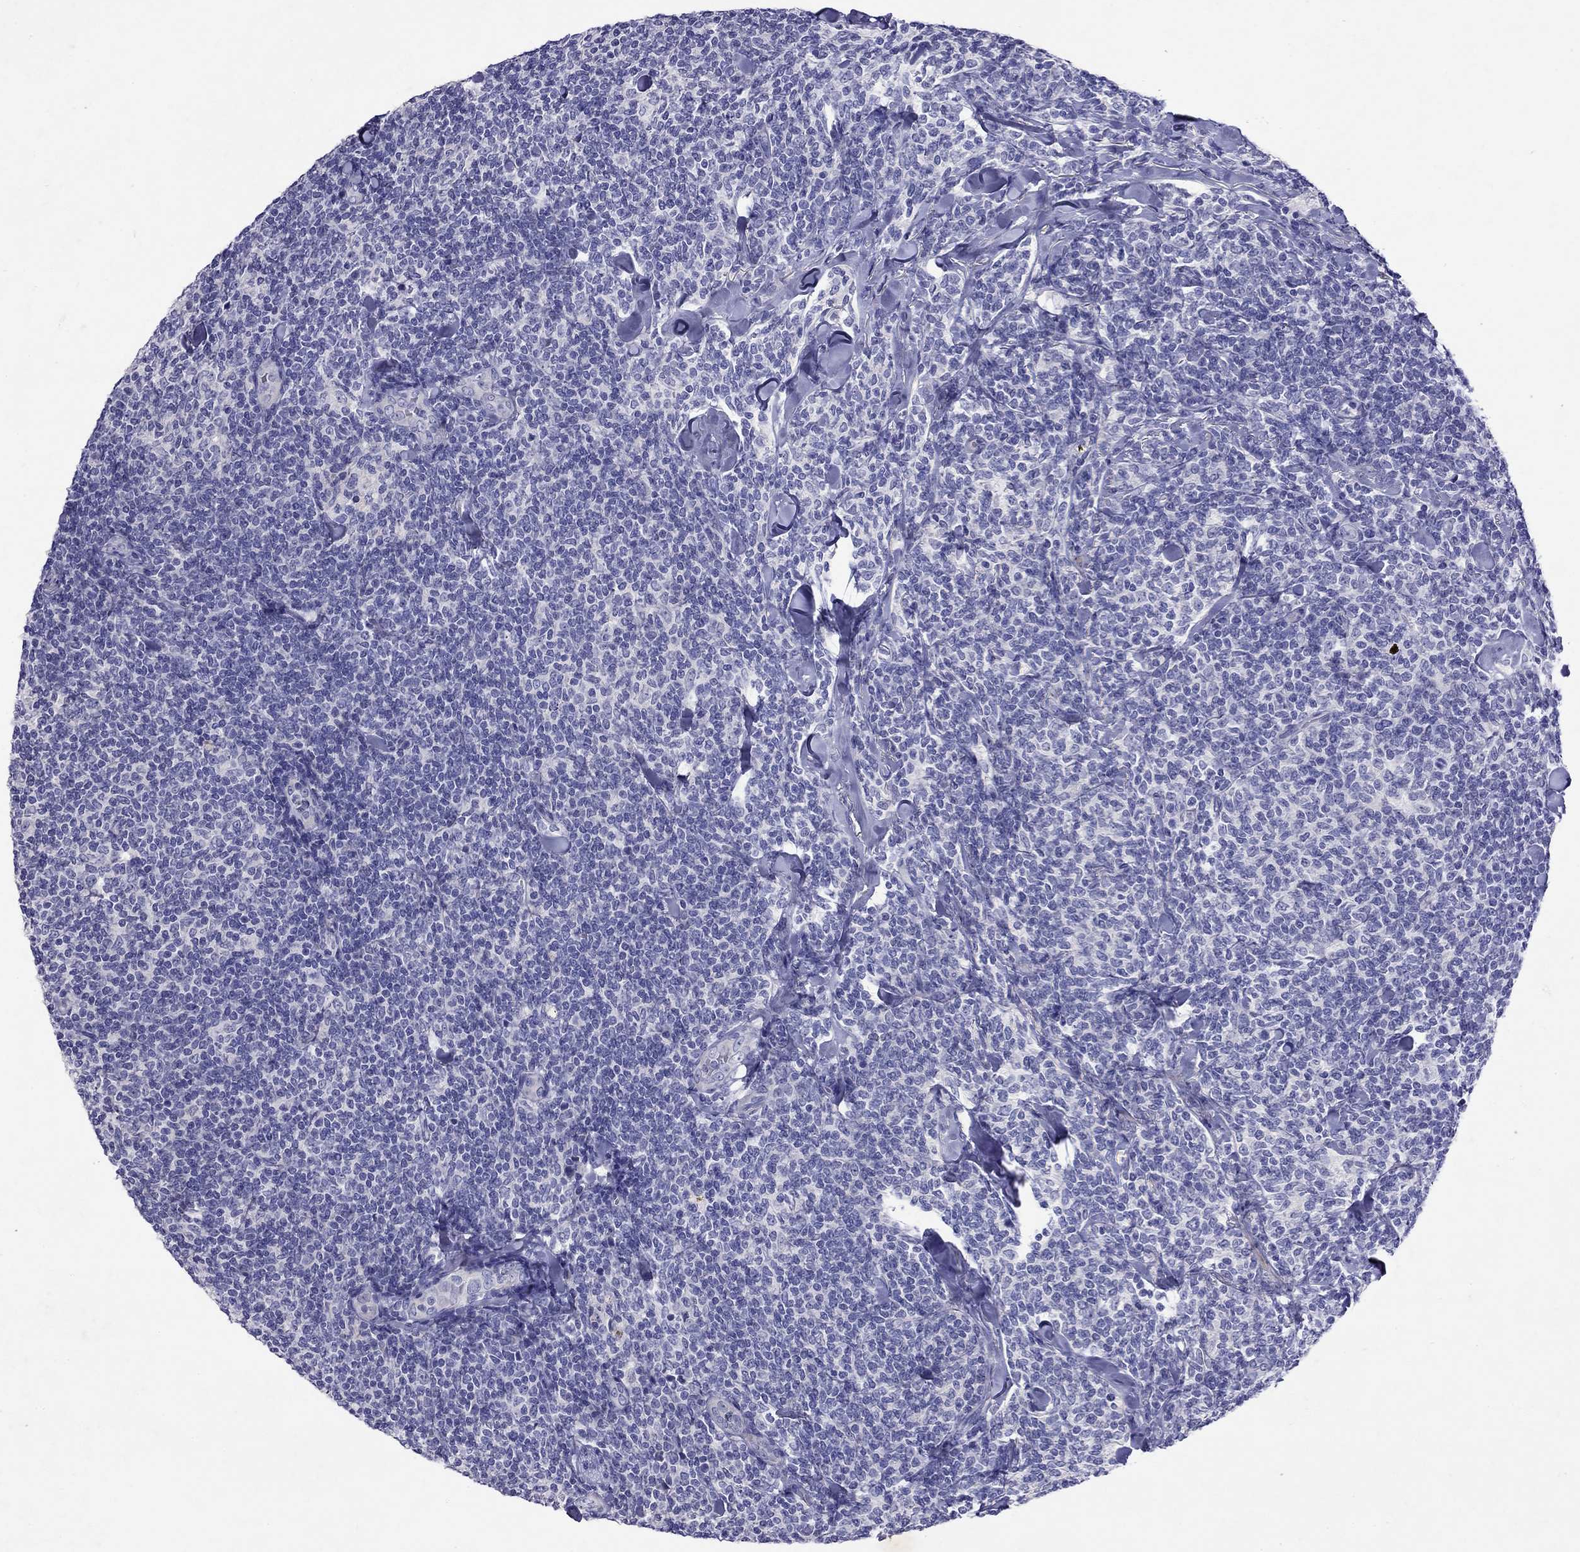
{"staining": {"intensity": "negative", "quantity": "none", "location": "none"}, "tissue": "lymphoma", "cell_type": "Tumor cells", "image_type": "cancer", "snomed": [{"axis": "morphology", "description": "Malignant lymphoma, non-Hodgkin's type, Low grade"}, {"axis": "topography", "description": "Lymph node"}], "caption": "Immunohistochemistry (IHC) micrograph of neoplastic tissue: low-grade malignant lymphoma, non-Hodgkin's type stained with DAB (3,3'-diaminobenzidine) displays no significant protein staining in tumor cells.", "gene": "GNAT3", "patient": {"sex": "female", "age": 56}}